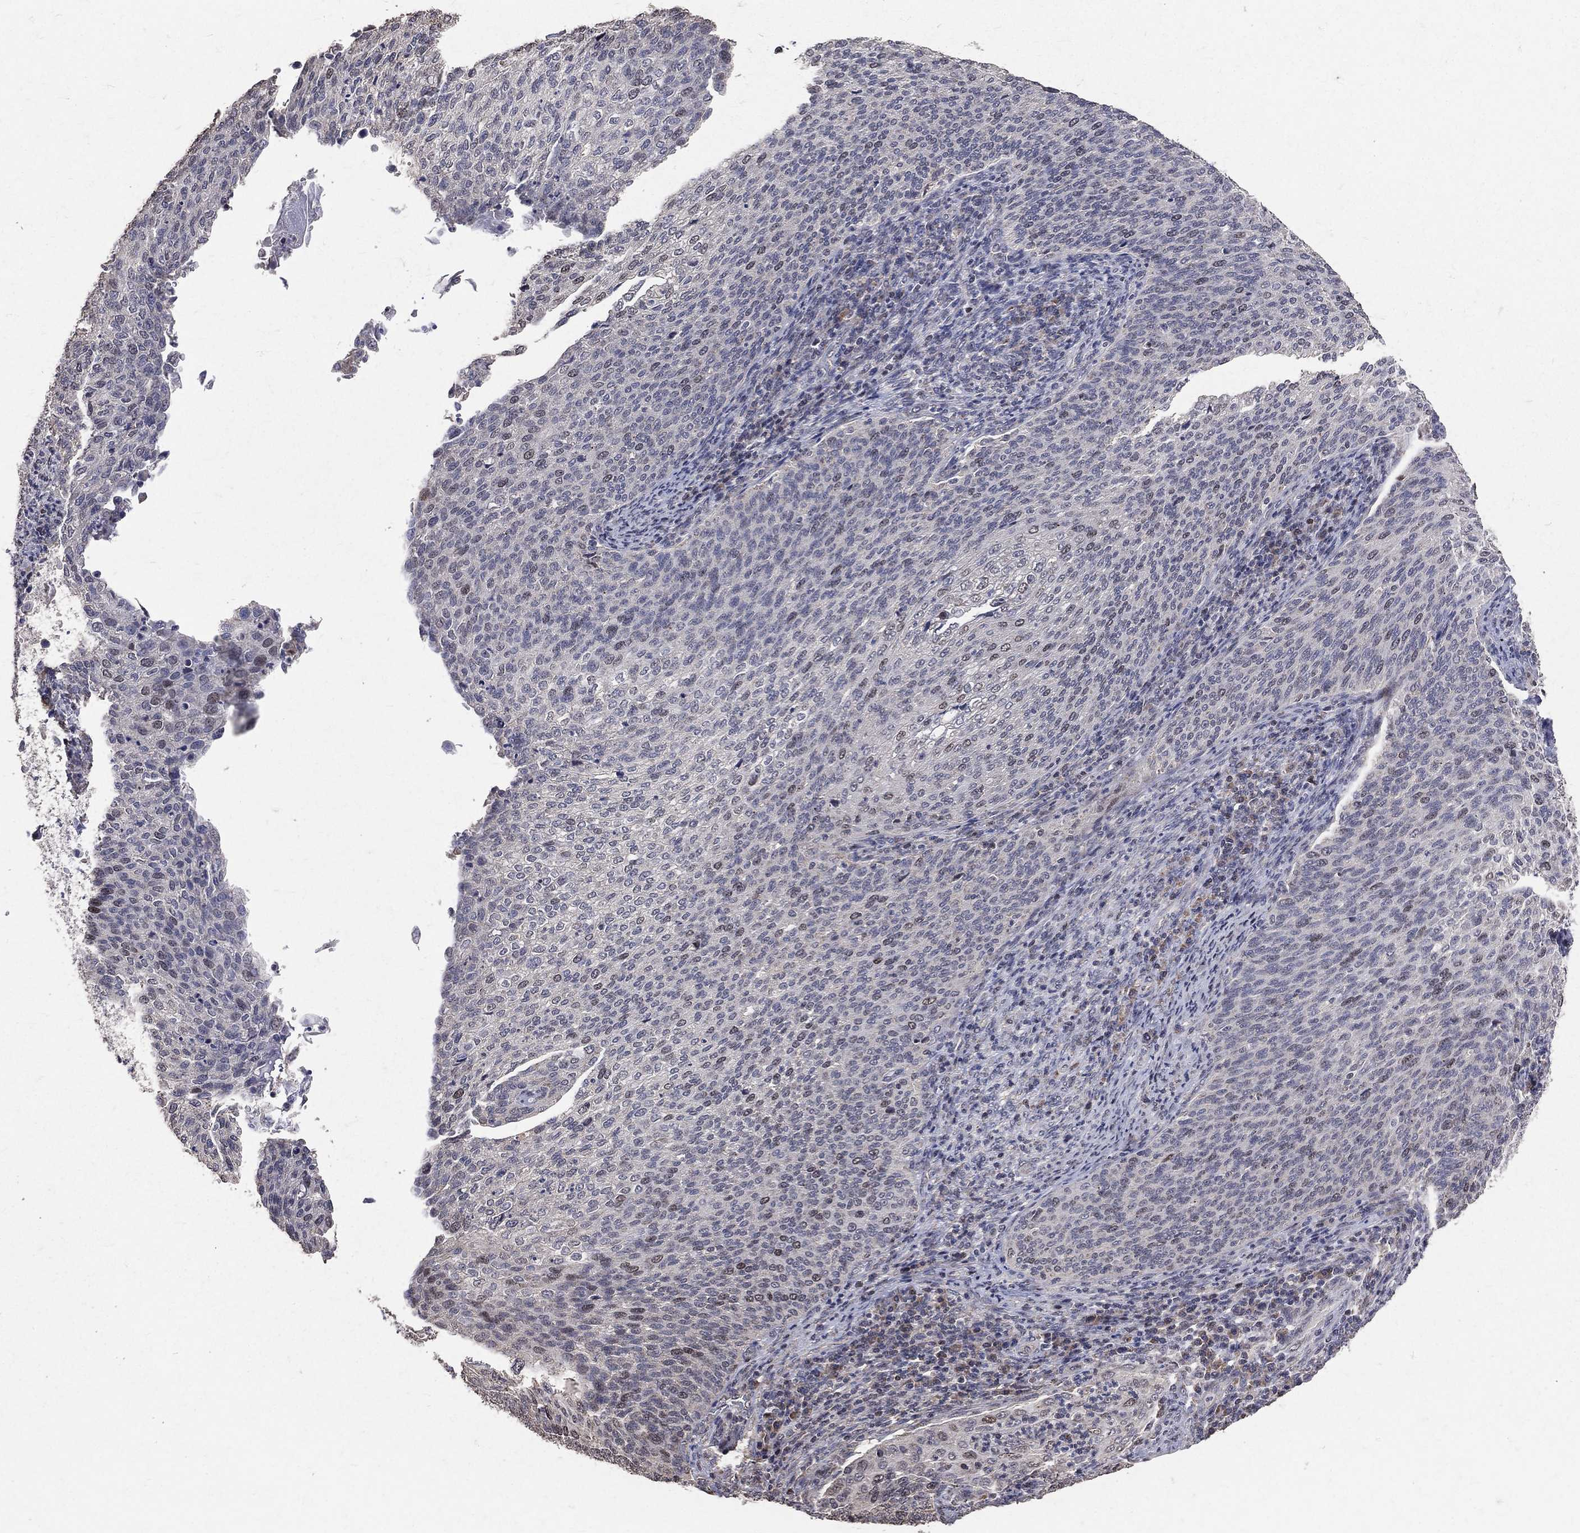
{"staining": {"intensity": "negative", "quantity": "none", "location": "none"}, "tissue": "cervical cancer", "cell_type": "Tumor cells", "image_type": "cancer", "snomed": [{"axis": "morphology", "description": "Squamous cell carcinoma, NOS"}, {"axis": "topography", "description": "Cervix"}], "caption": "Protein analysis of cervical cancer (squamous cell carcinoma) demonstrates no significant expression in tumor cells.", "gene": "LY6K", "patient": {"sex": "female", "age": 52}}